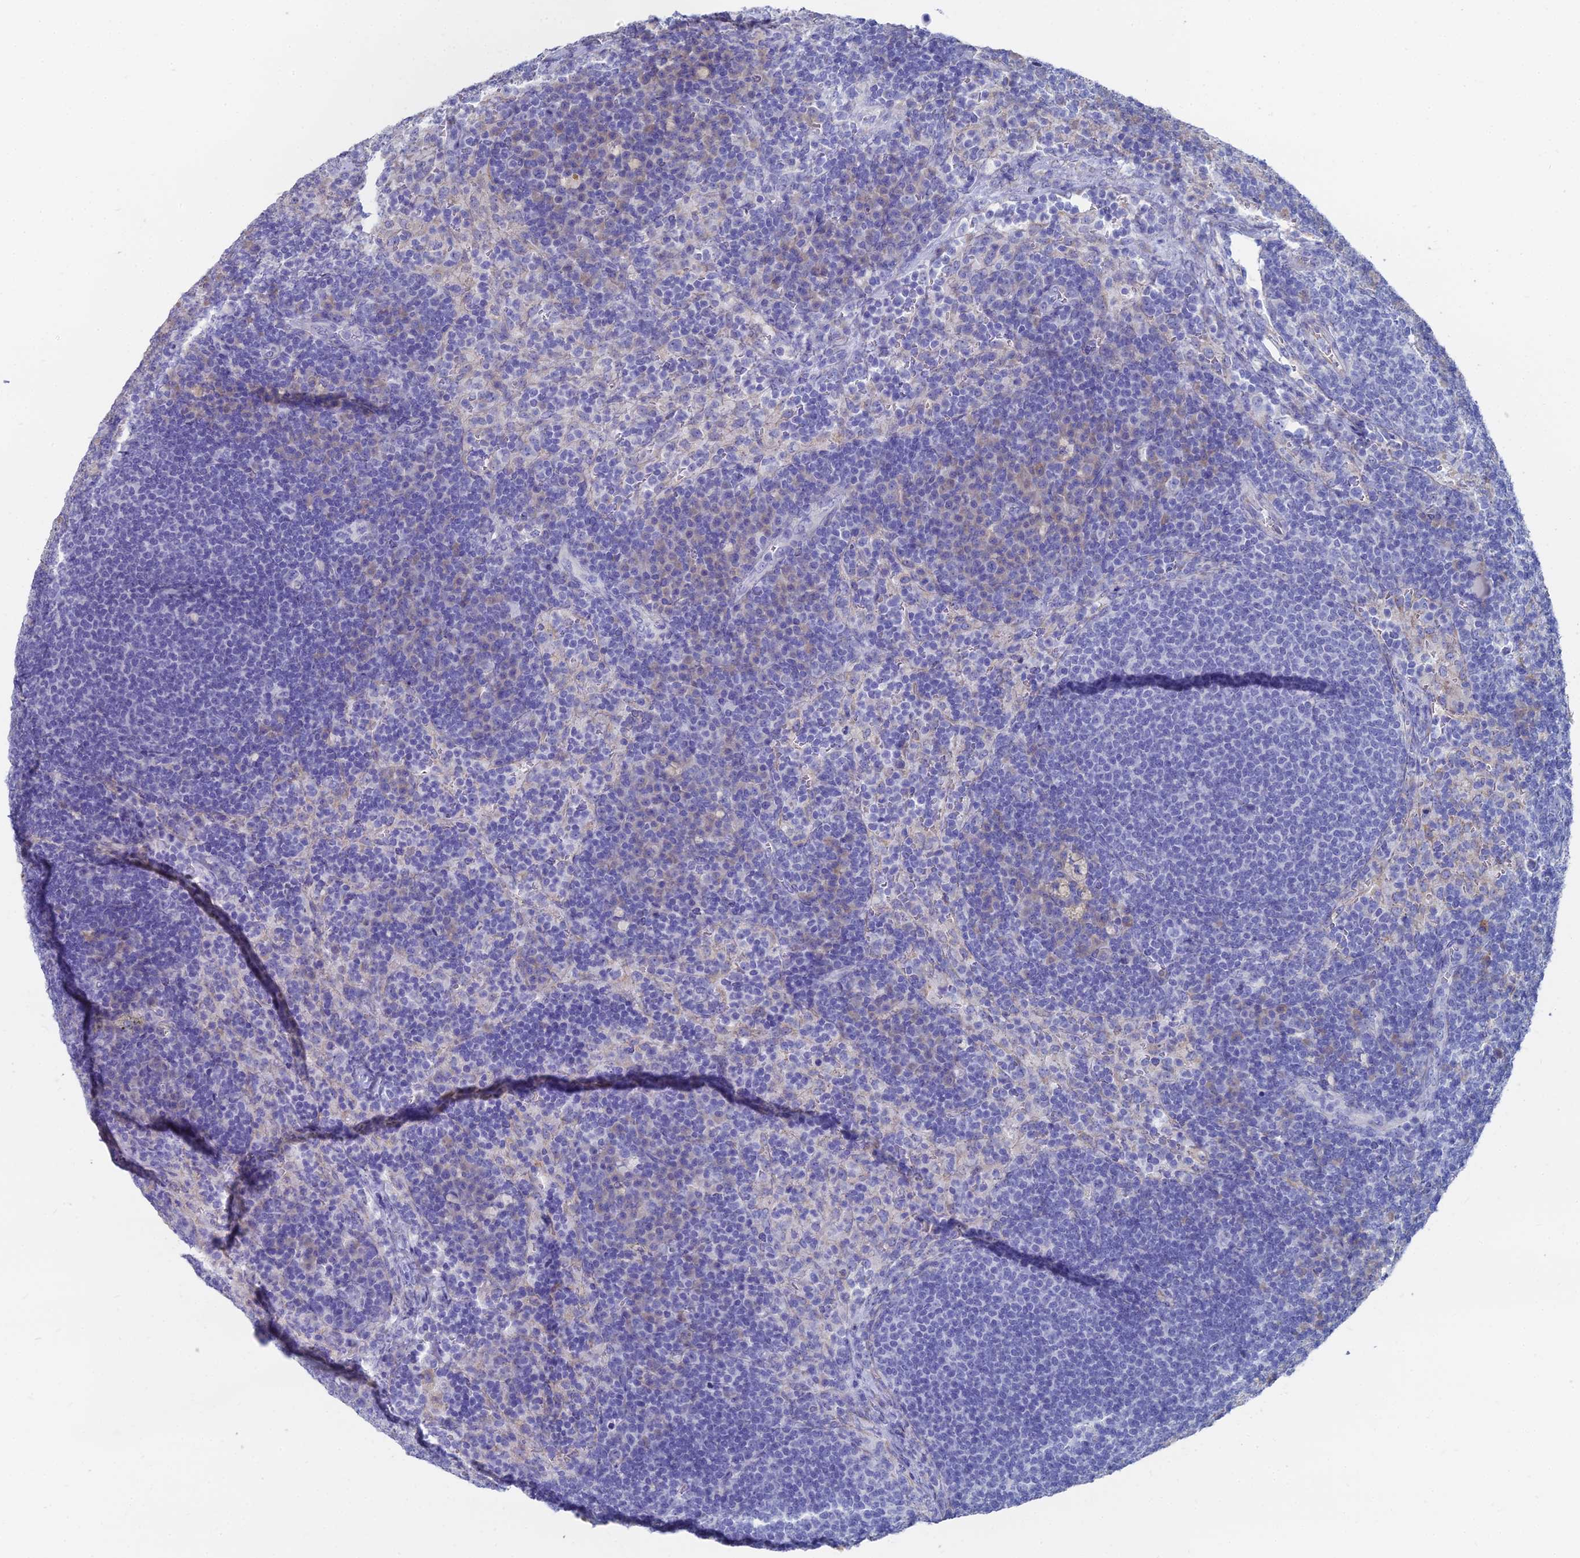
{"staining": {"intensity": "negative", "quantity": "none", "location": "none"}, "tissue": "lymph node", "cell_type": "Germinal center cells", "image_type": "normal", "snomed": [{"axis": "morphology", "description": "Normal tissue, NOS"}, {"axis": "topography", "description": "Lymph node"}], "caption": "Human lymph node stained for a protein using immunohistochemistry (IHC) shows no expression in germinal center cells.", "gene": "TNNT3", "patient": {"sex": "female", "age": 70}}